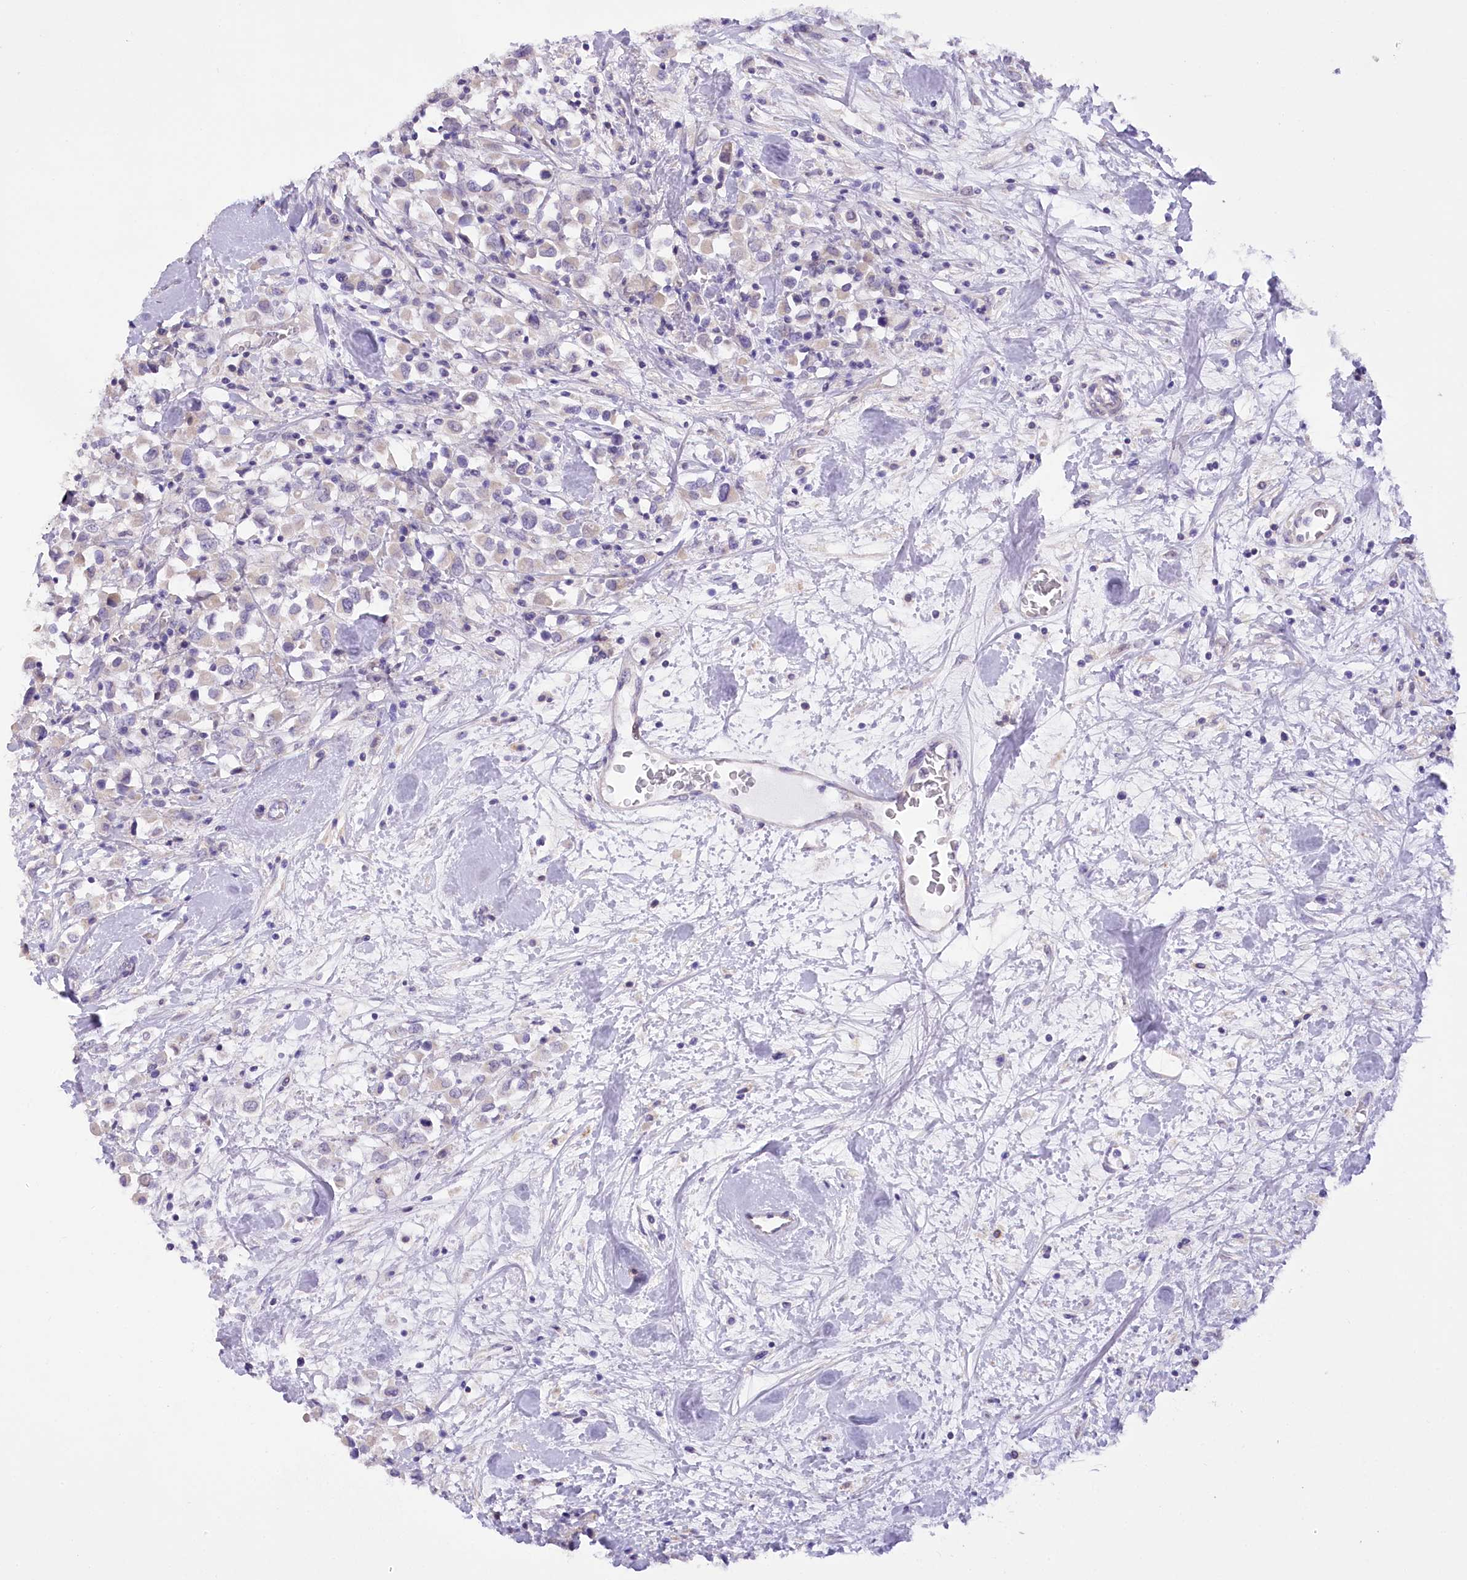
{"staining": {"intensity": "negative", "quantity": "none", "location": "none"}, "tissue": "breast cancer", "cell_type": "Tumor cells", "image_type": "cancer", "snomed": [{"axis": "morphology", "description": "Duct carcinoma"}, {"axis": "topography", "description": "Breast"}], "caption": "Tumor cells are negative for protein expression in human breast infiltrating ductal carcinoma.", "gene": "DCUN1D1", "patient": {"sex": "female", "age": 61}}